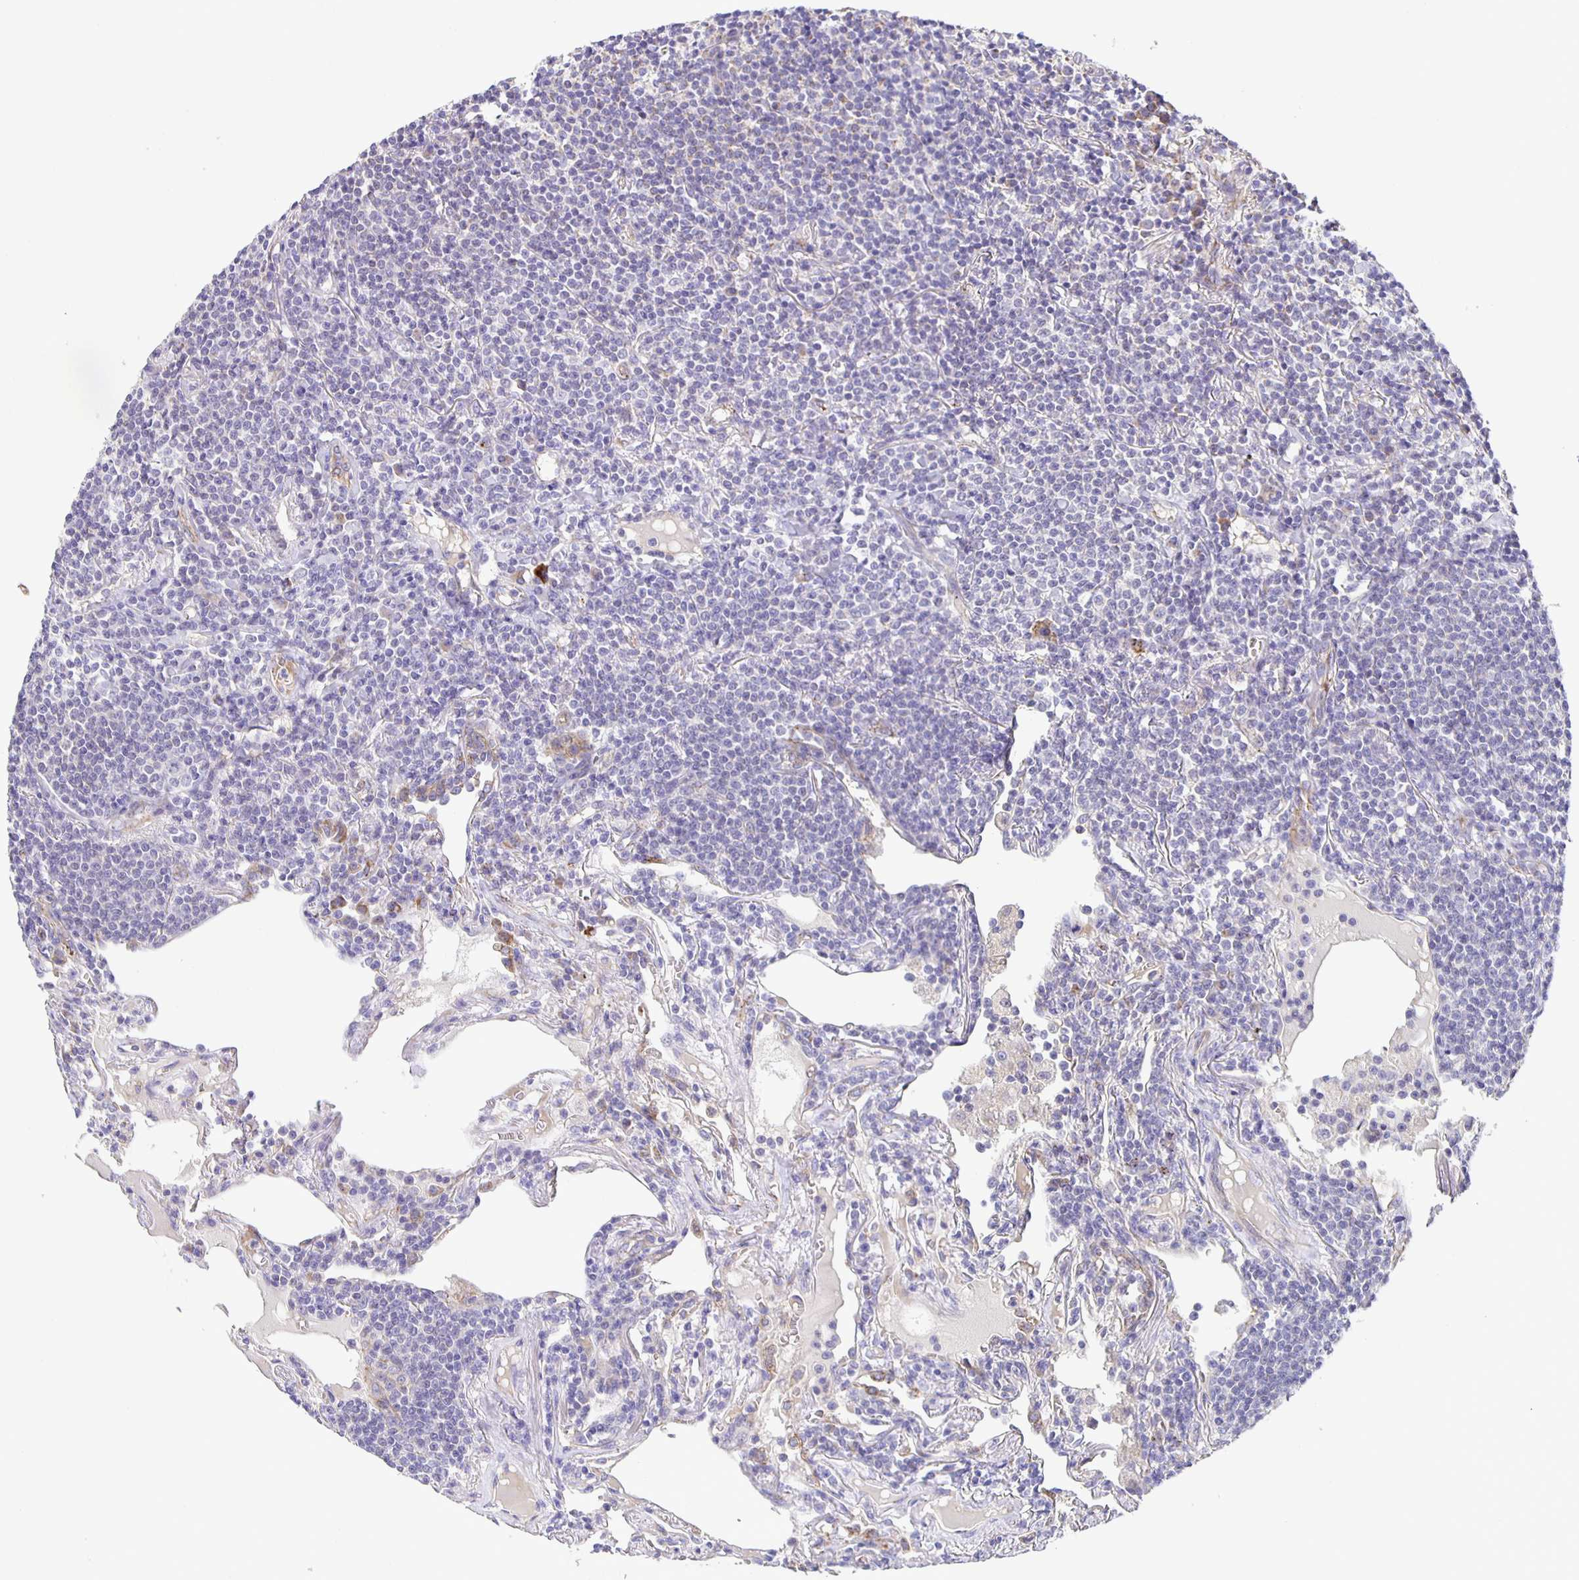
{"staining": {"intensity": "negative", "quantity": "none", "location": "none"}, "tissue": "lymphoma", "cell_type": "Tumor cells", "image_type": "cancer", "snomed": [{"axis": "morphology", "description": "Malignant lymphoma, non-Hodgkin's type, Low grade"}, {"axis": "topography", "description": "Lung"}], "caption": "A micrograph of malignant lymphoma, non-Hodgkin's type (low-grade) stained for a protein displays no brown staining in tumor cells.", "gene": "JMJD4", "patient": {"sex": "female", "age": 71}}